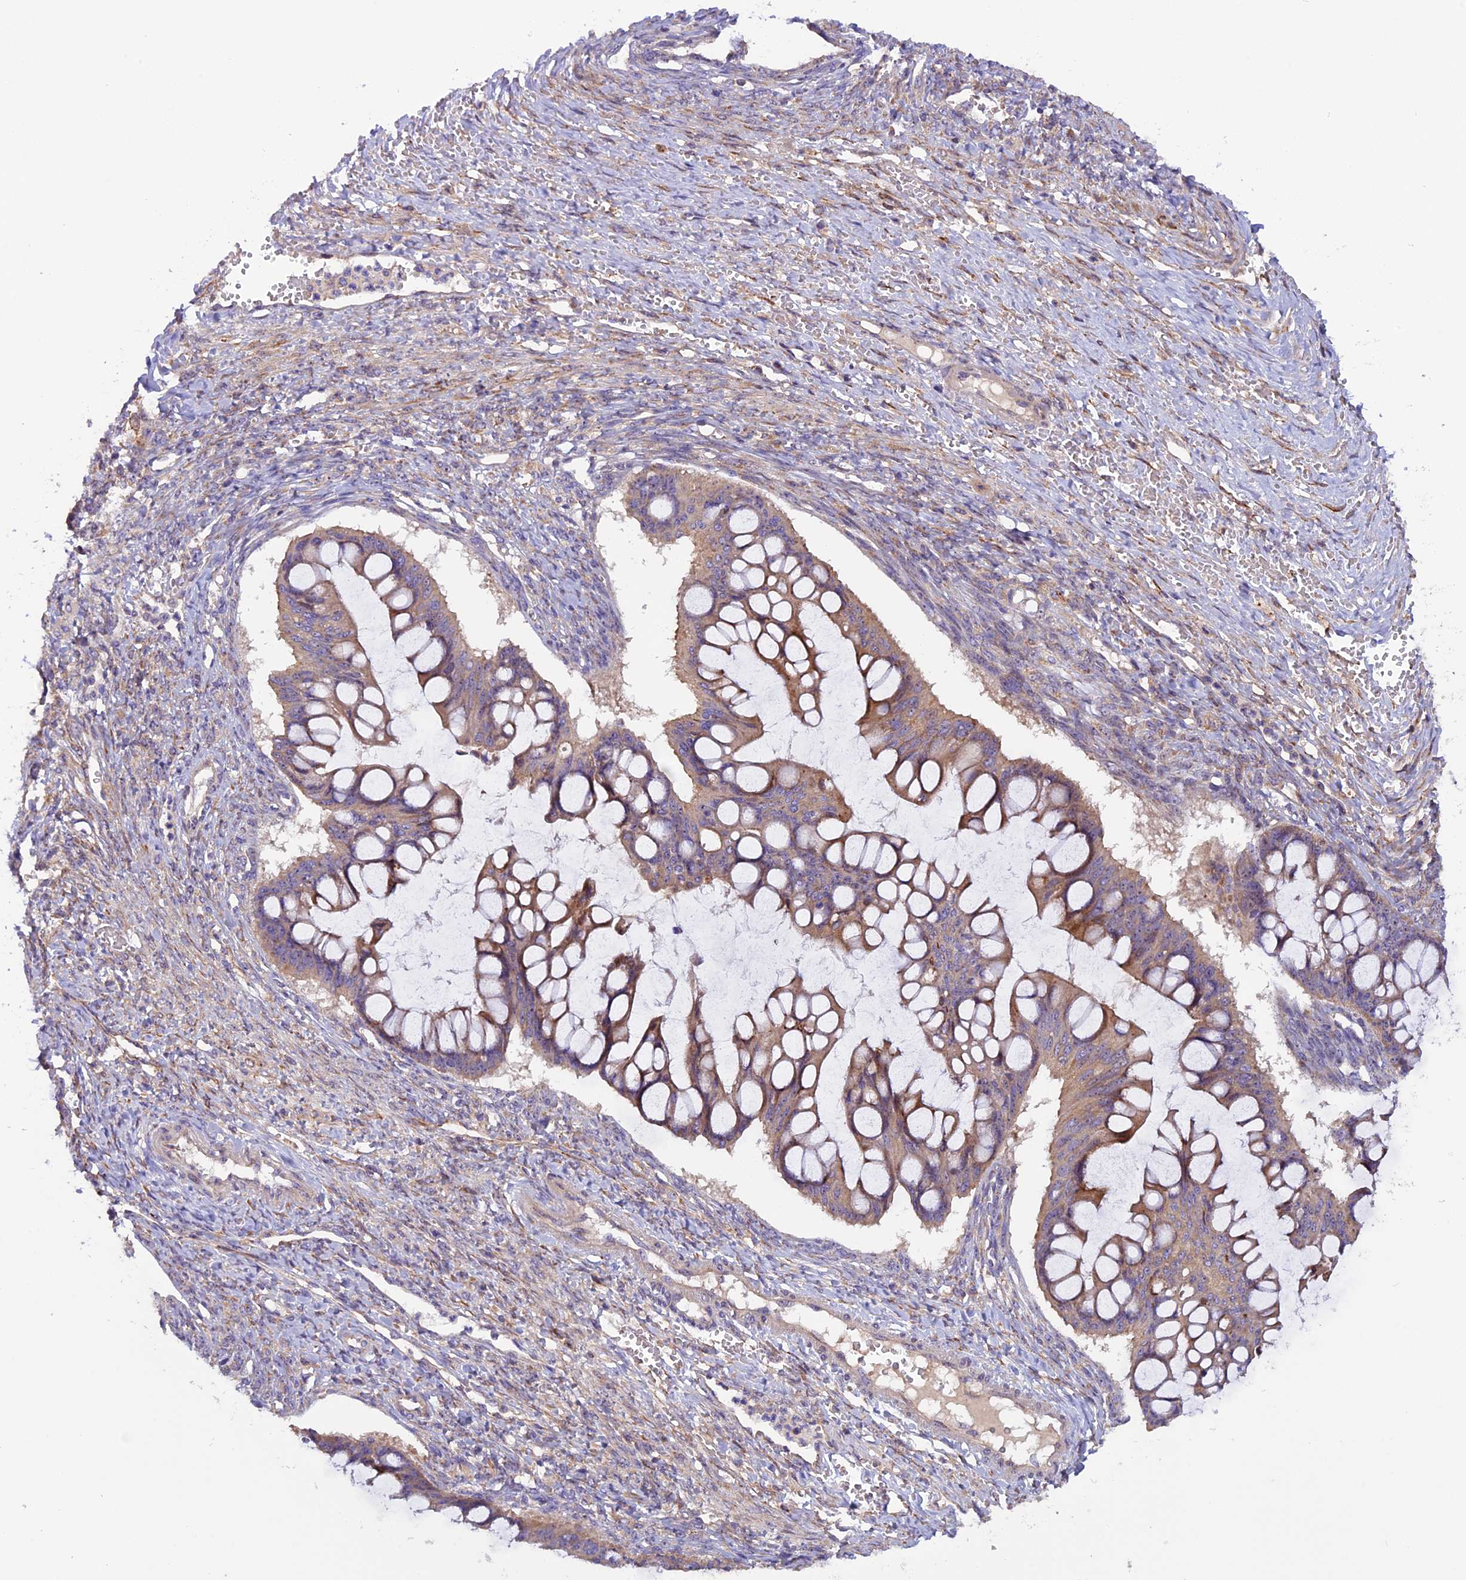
{"staining": {"intensity": "moderate", "quantity": ">75%", "location": "cytoplasmic/membranous"}, "tissue": "ovarian cancer", "cell_type": "Tumor cells", "image_type": "cancer", "snomed": [{"axis": "morphology", "description": "Cystadenocarcinoma, mucinous, NOS"}, {"axis": "topography", "description": "Ovary"}], "caption": "This image displays immunohistochemistry staining of human ovarian cancer (mucinous cystadenocarcinoma), with medium moderate cytoplasmic/membranous positivity in about >75% of tumor cells.", "gene": "FRY", "patient": {"sex": "female", "age": 73}}